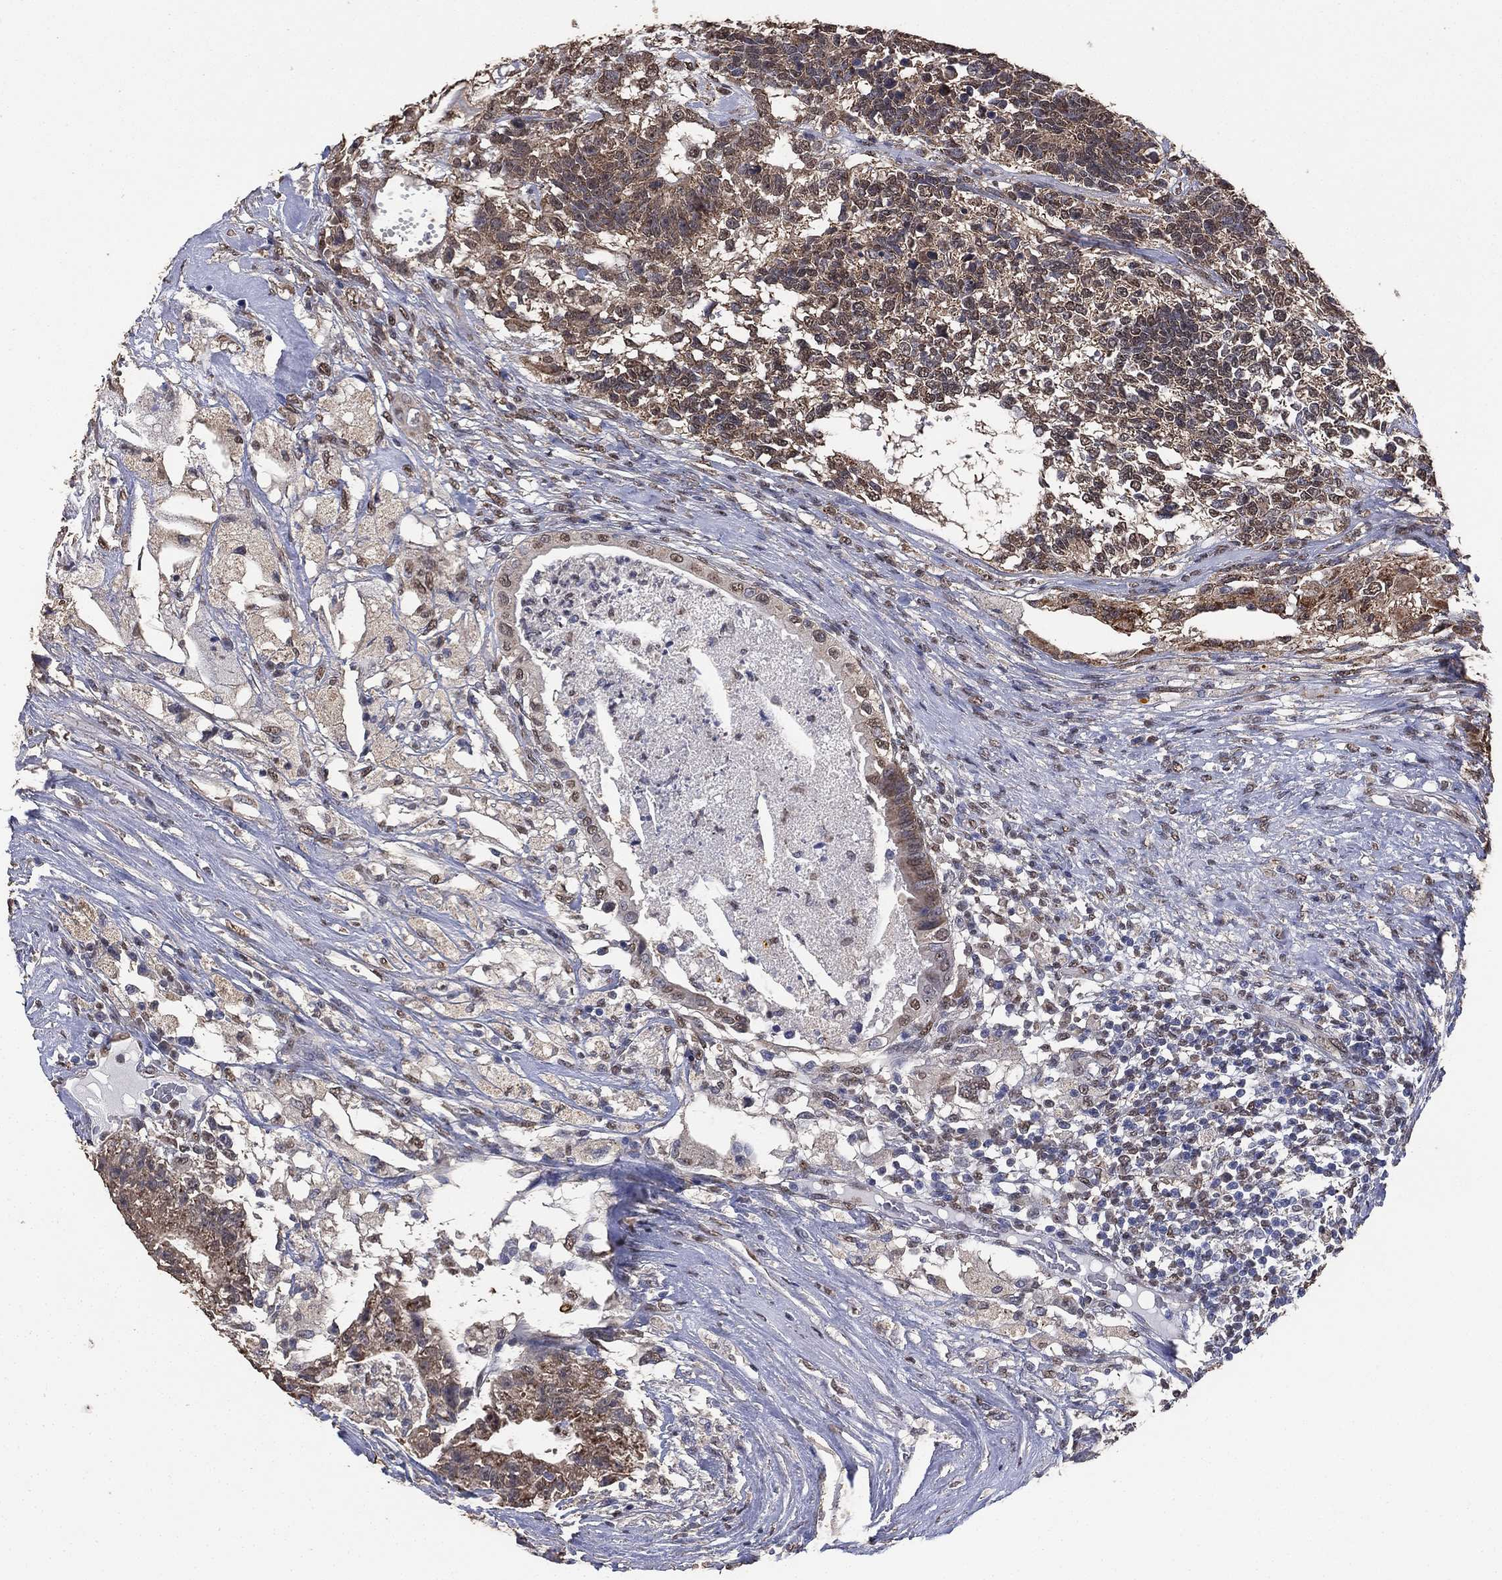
{"staining": {"intensity": "moderate", "quantity": "25%-75%", "location": "cytoplasmic/membranous"}, "tissue": "testis cancer", "cell_type": "Tumor cells", "image_type": "cancer", "snomed": [{"axis": "morphology", "description": "Seminoma, NOS"}, {"axis": "morphology", "description": "Carcinoma, Embryonal, NOS"}, {"axis": "topography", "description": "Testis"}], "caption": "This image reveals testis embryonal carcinoma stained with immunohistochemistry (IHC) to label a protein in brown. The cytoplasmic/membranous of tumor cells show moderate positivity for the protein. Nuclei are counter-stained blue.", "gene": "ALDH7A1", "patient": {"sex": "male", "age": 41}}